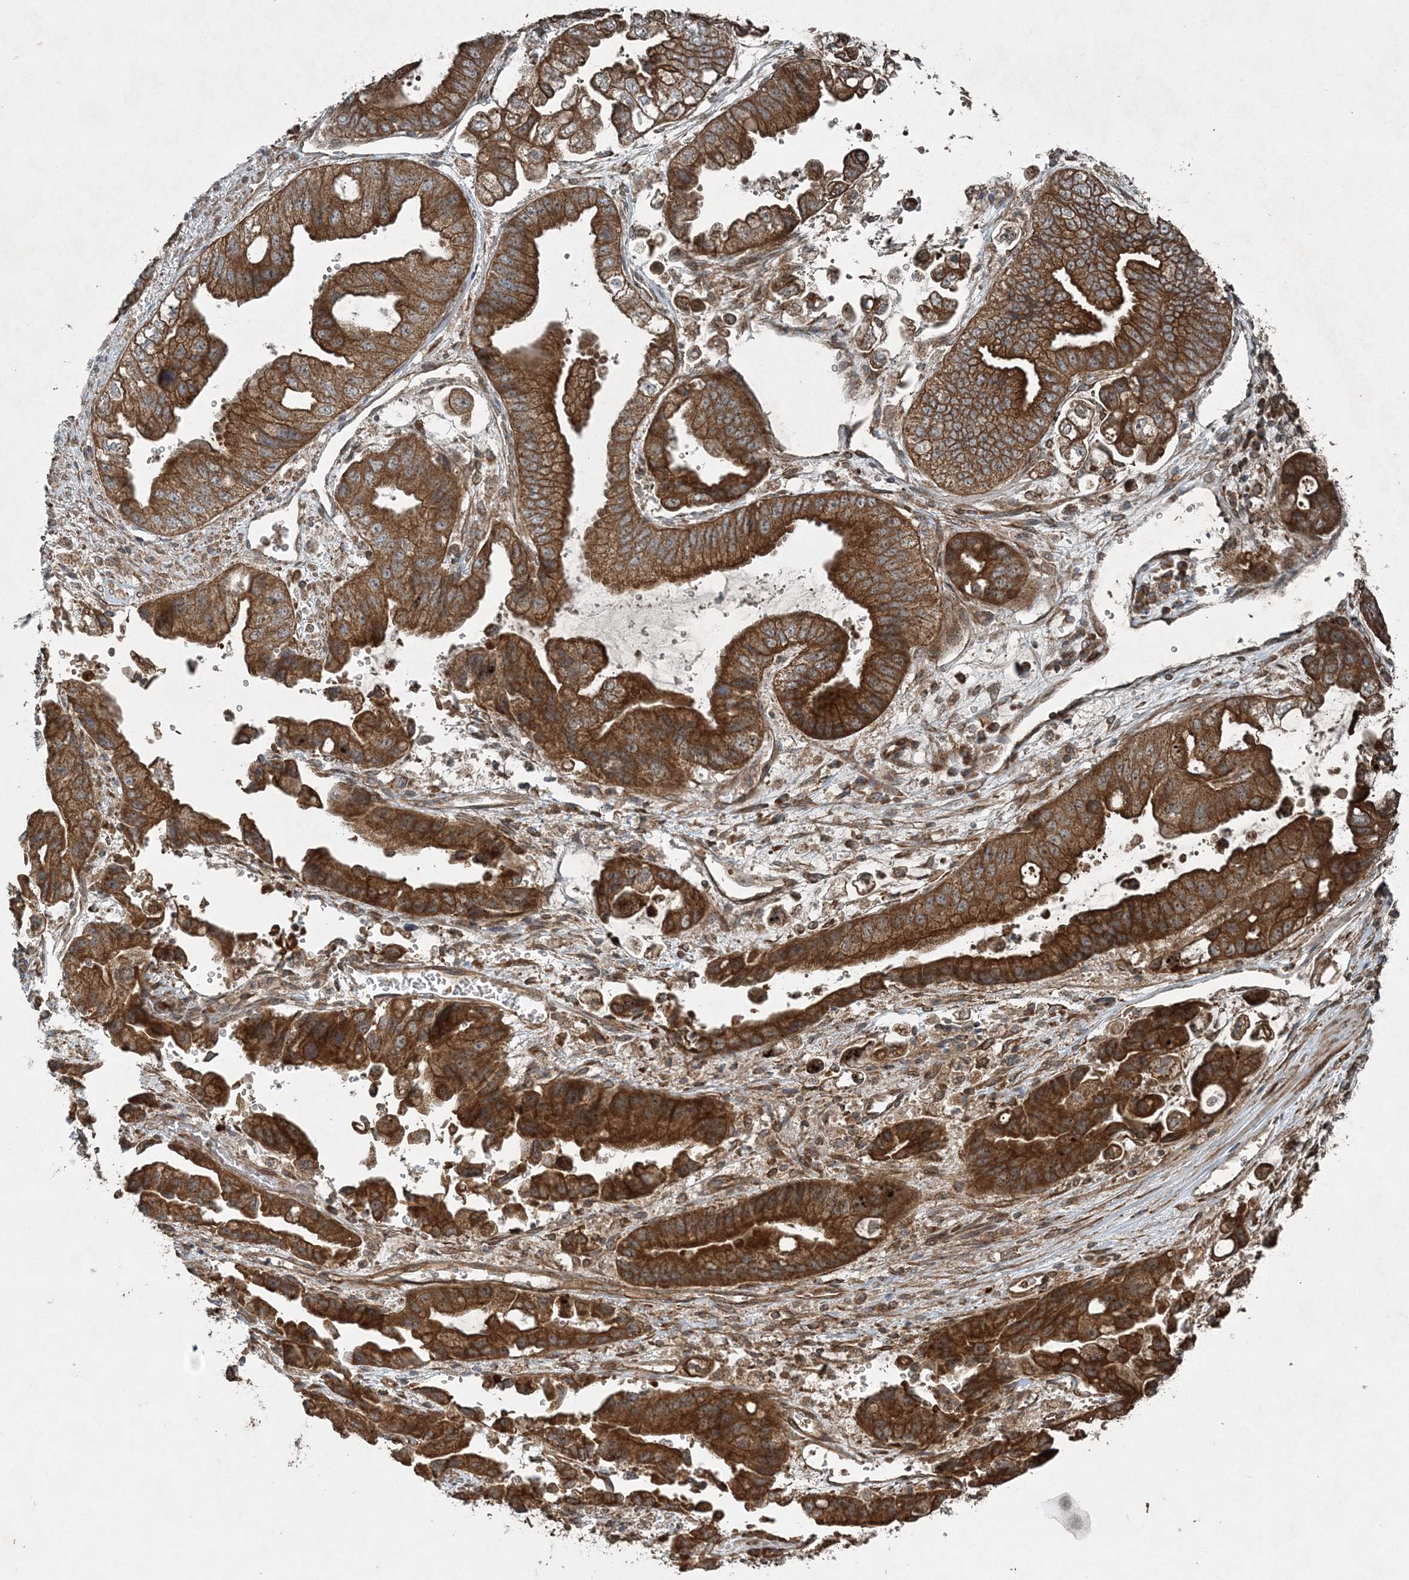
{"staining": {"intensity": "strong", "quantity": ">75%", "location": "cytoplasmic/membranous"}, "tissue": "stomach cancer", "cell_type": "Tumor cells", "image_type": "cancer", "snomed": [{"axis": "morphology", "description": "Adenocarcinoma, NOS"}, {"axis": "topography", "description": "Stomach"}], "caption": "High-magnification brightfield microscopy of adenocarcinoma (stomach) stained with DAB (brown) and counterstained with hematoxylin (blue). tumor cells exhibit strong cytoplasmic/membranous staining is seen in approximately>75% of cells.", "gene": "COPS7B", "patient": {"sex": "male", "age": 62}}